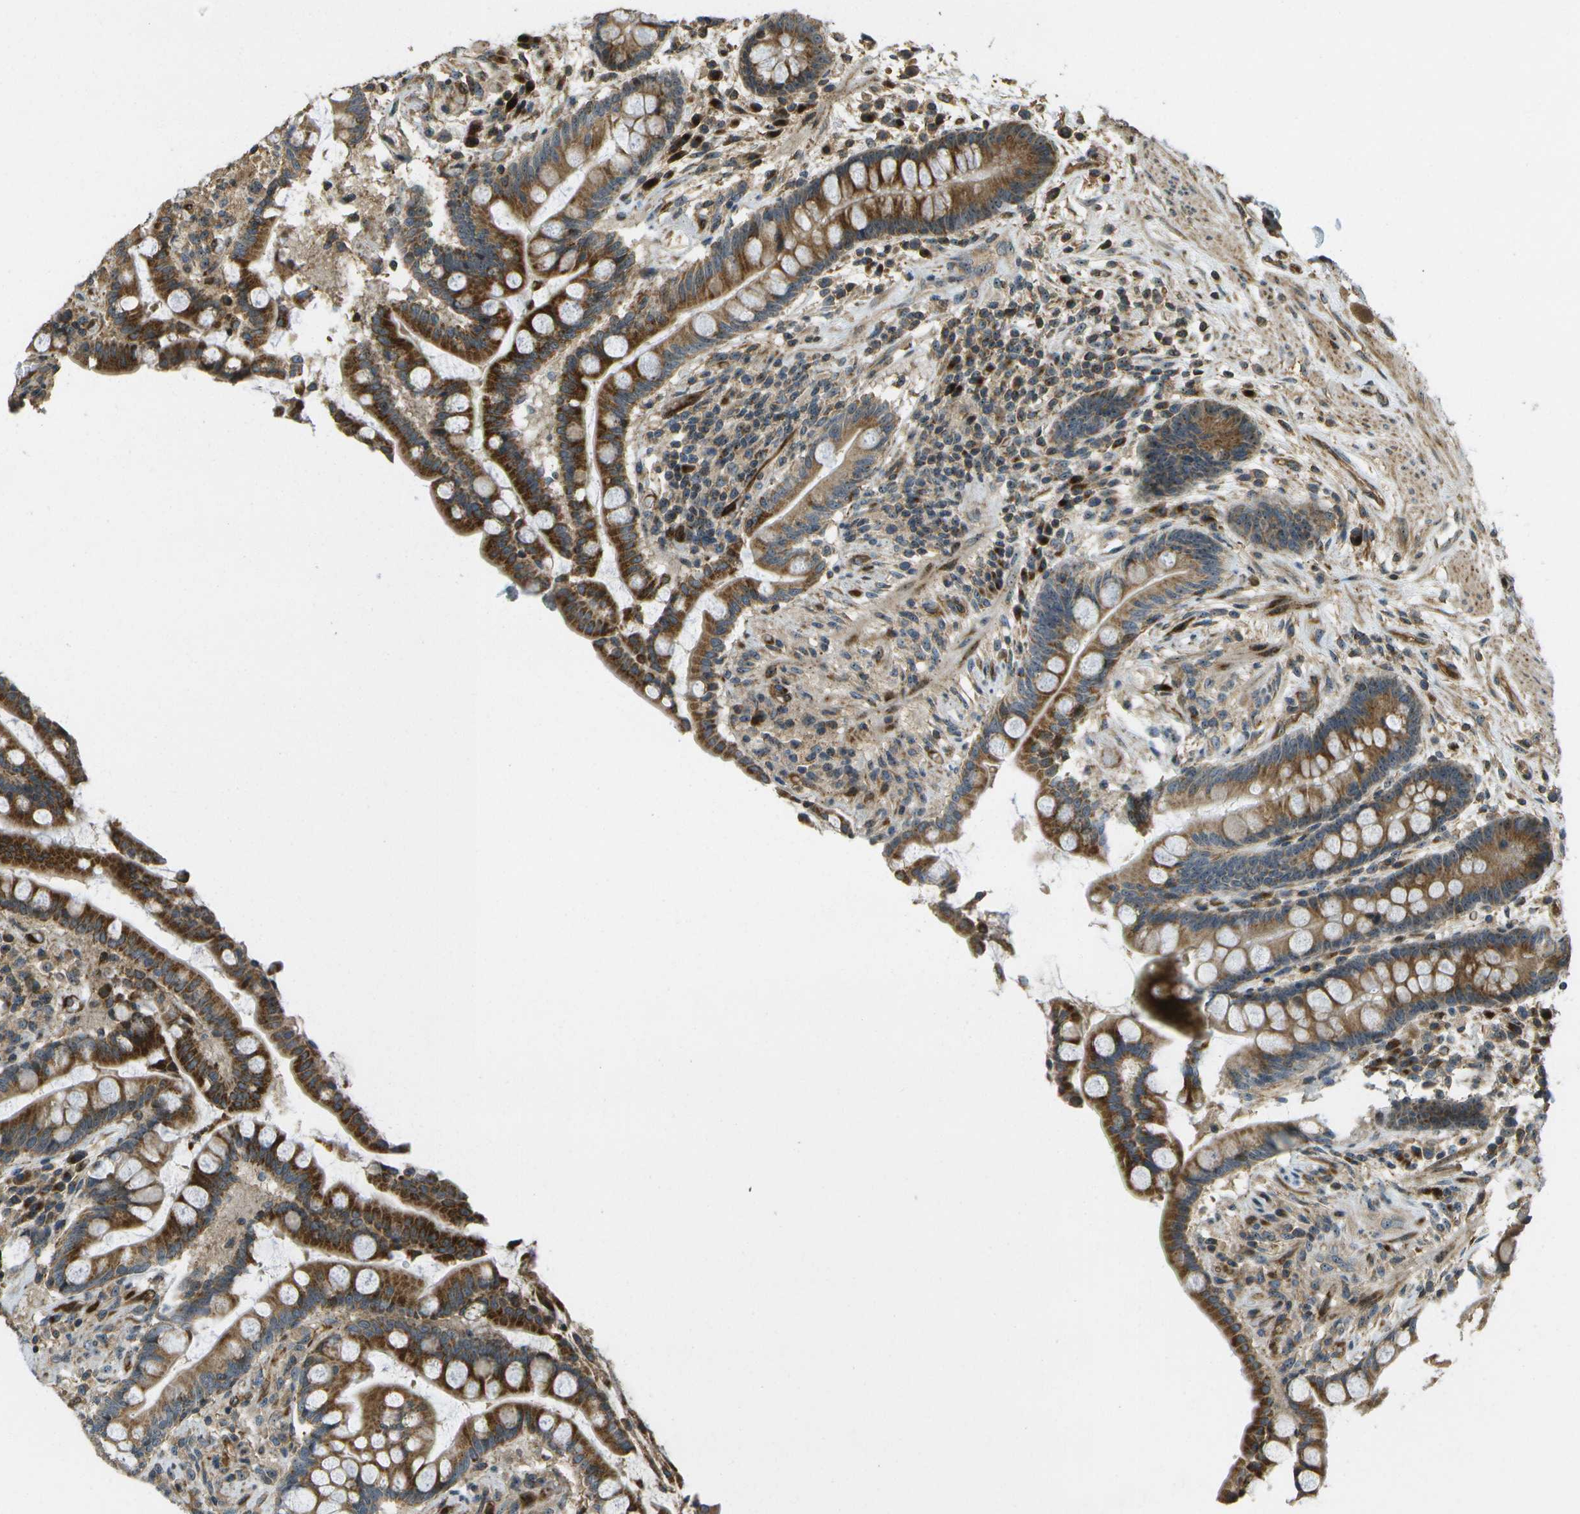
{"staining": {"intensity": "strong", "quantity": "<25%", "location": "cytoplasmic/membranous"}, "tissue": "colon", "cell_type": "Endothelial cells", "image_type": "normal", "snomed": [{"axis": "morphology", "description": "Normal tissue, NOS"}, {"axis": "topography", "description": "Colon"}], "caption": "IHC histopathology image of unremarkable colon stained for a protein (brown), which reveals medium levels of strong cytoplasmic/membranous staining in about <25% of endothelial cells.", "gene": "LRP12", "patient": {"sex": "male", "age": 73}}